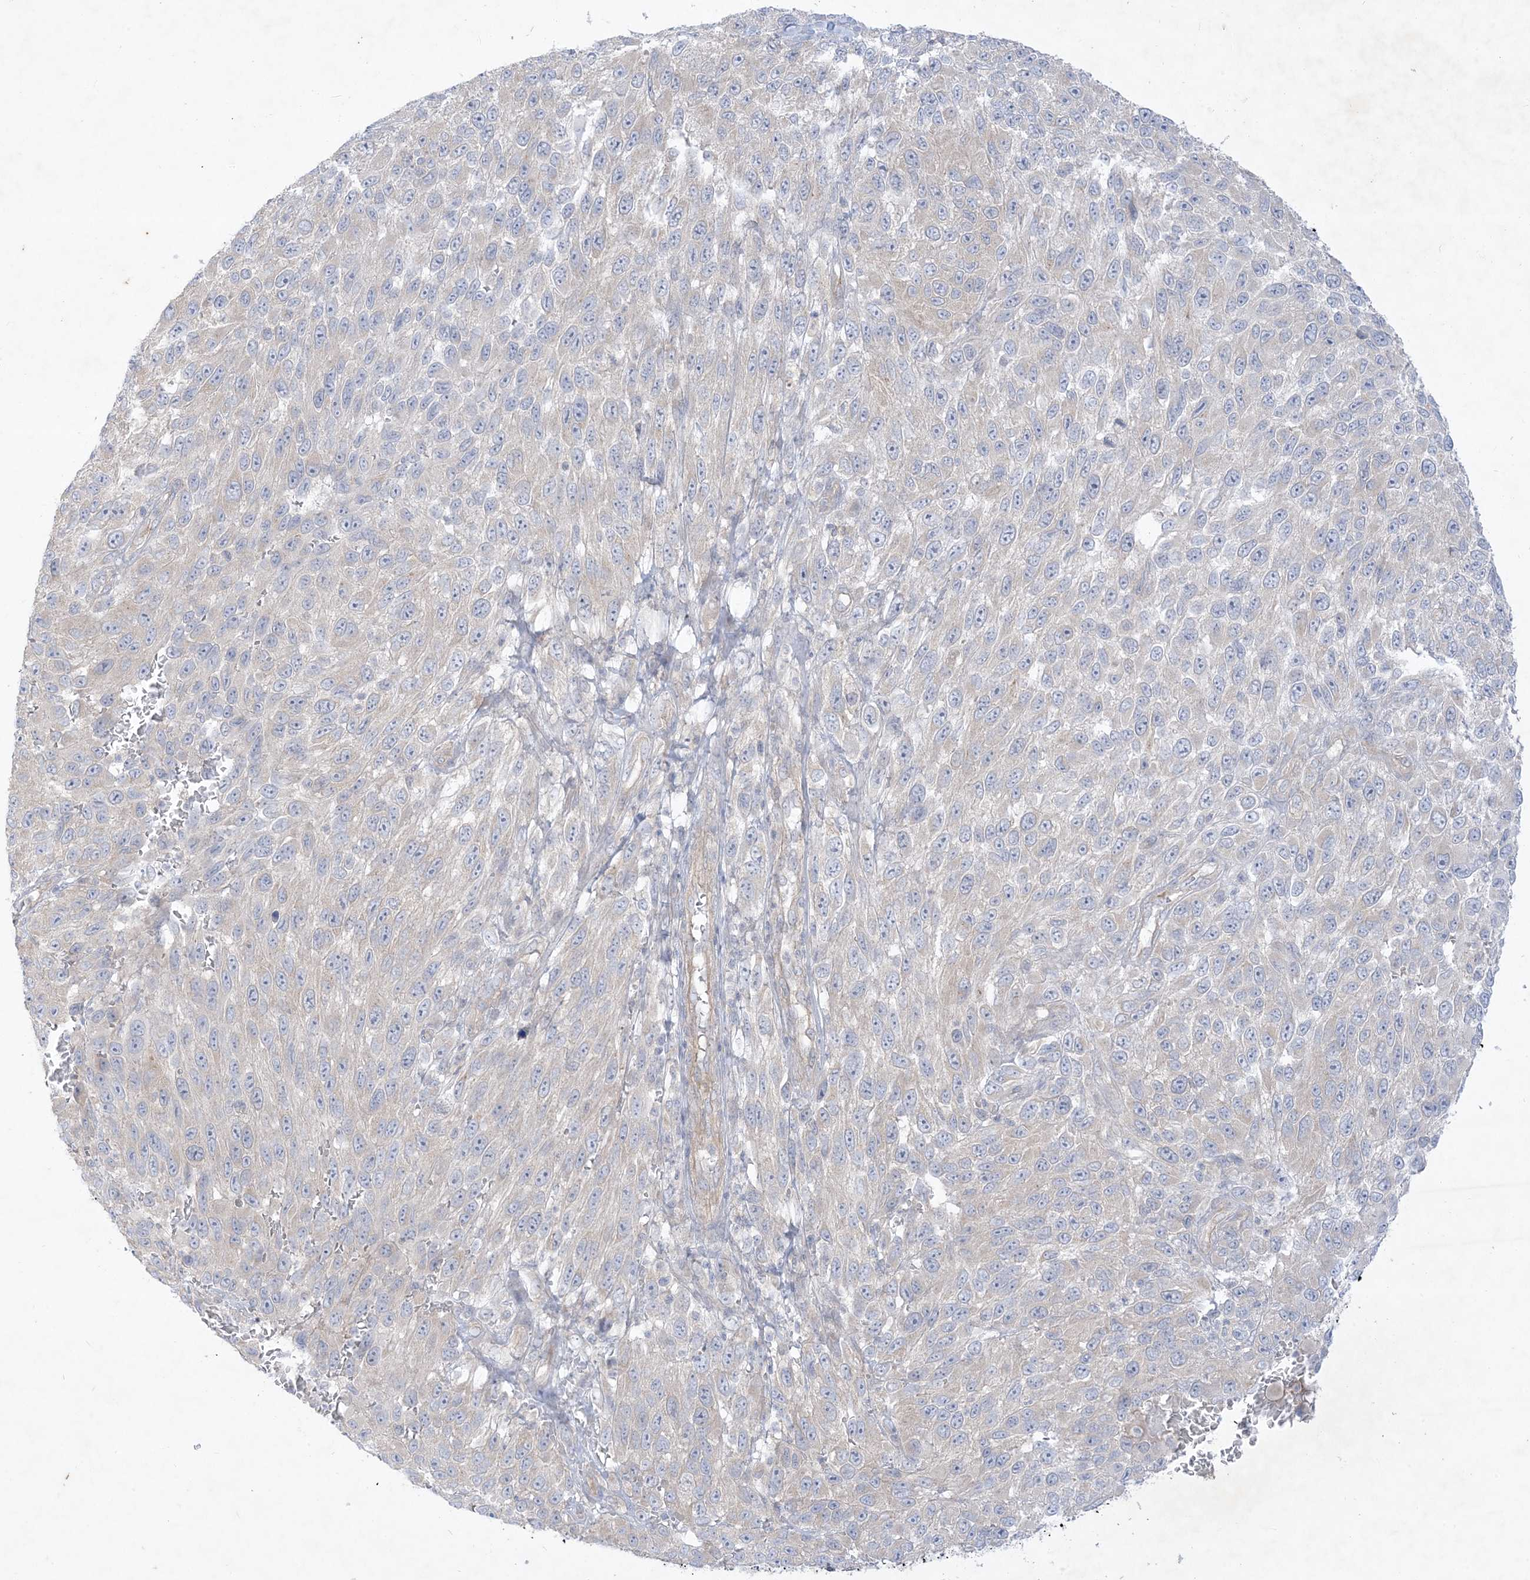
{"staining": {"intensity": "negative", "quantity": "none", "location": "none"}, "tissue": "melanoma", "cell_type": "Tumor cells", "image_type": "cancer", "snomed": [{"axis": "morphology", "description": "Malignant melanoma, NOS"}, {"axis": "topography", "description": "Skin"}], "caption": "This is an immunohistochemistry (IHC) image of melanoma. There is no positivity in tumor cells.", "gene": "PLEKHA3", "patient": {"sex": "female", "age": 96}}